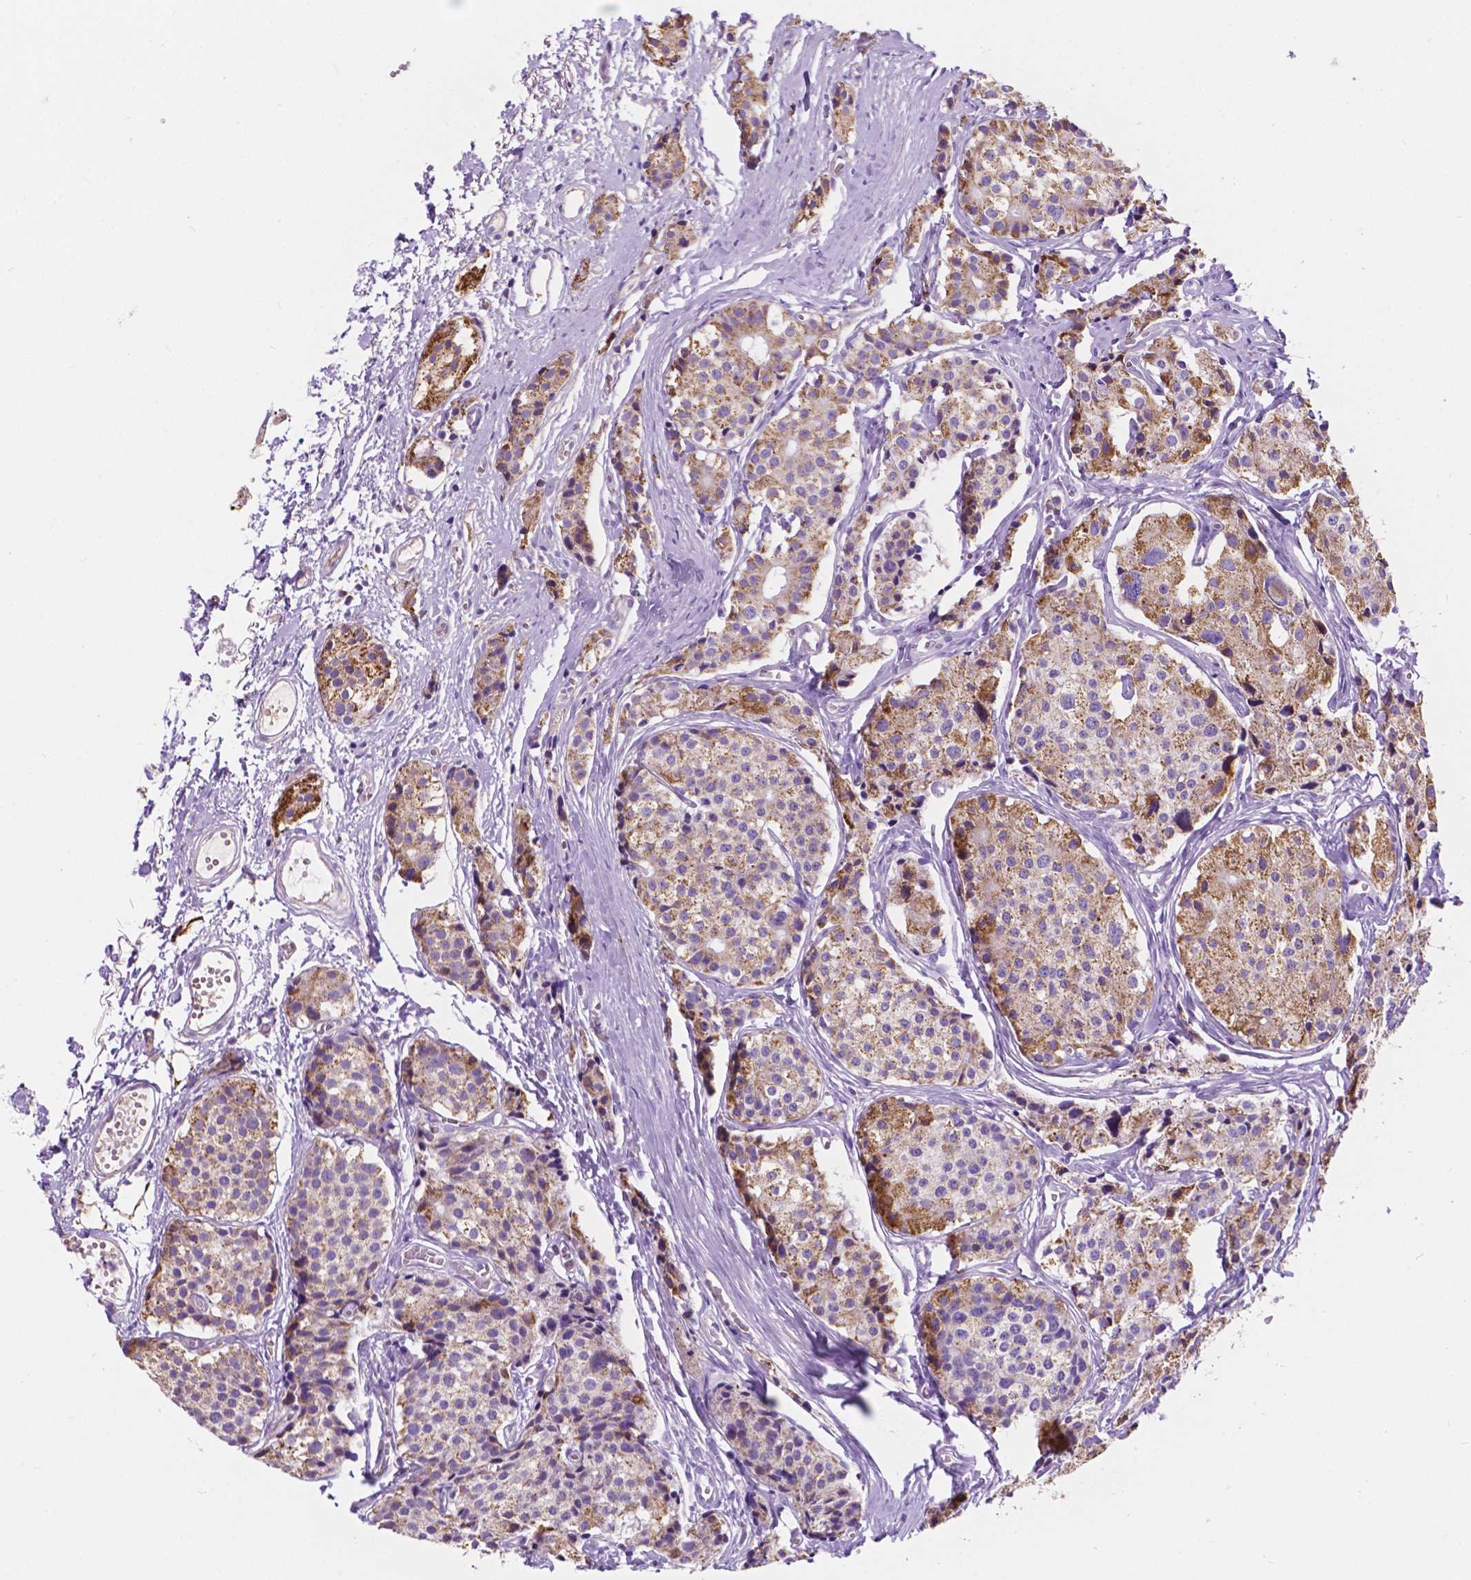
{"staining": {"intensity": "weak", "quantity": "25%-75%", "location": "cytoplasmic/membranous"}, "tissue": "carcinoid", "cell_type": "Tumor cells", "image_type": "cancer", "snomed": [{"axis": "morphology", "description": "Carcinoid, malignant, NOS"}, {"axis": "topography", "description": "Small intestine"}], "caption": "This micrograph shows immunohistochemistry (IHC) staining of human carcinoid, with low weak cytoplasmic/membranous expression in approximately 25%-75% of tumor cells.", "gene": "TRPV5", "patient": {"sex": "female", "age": 65}}